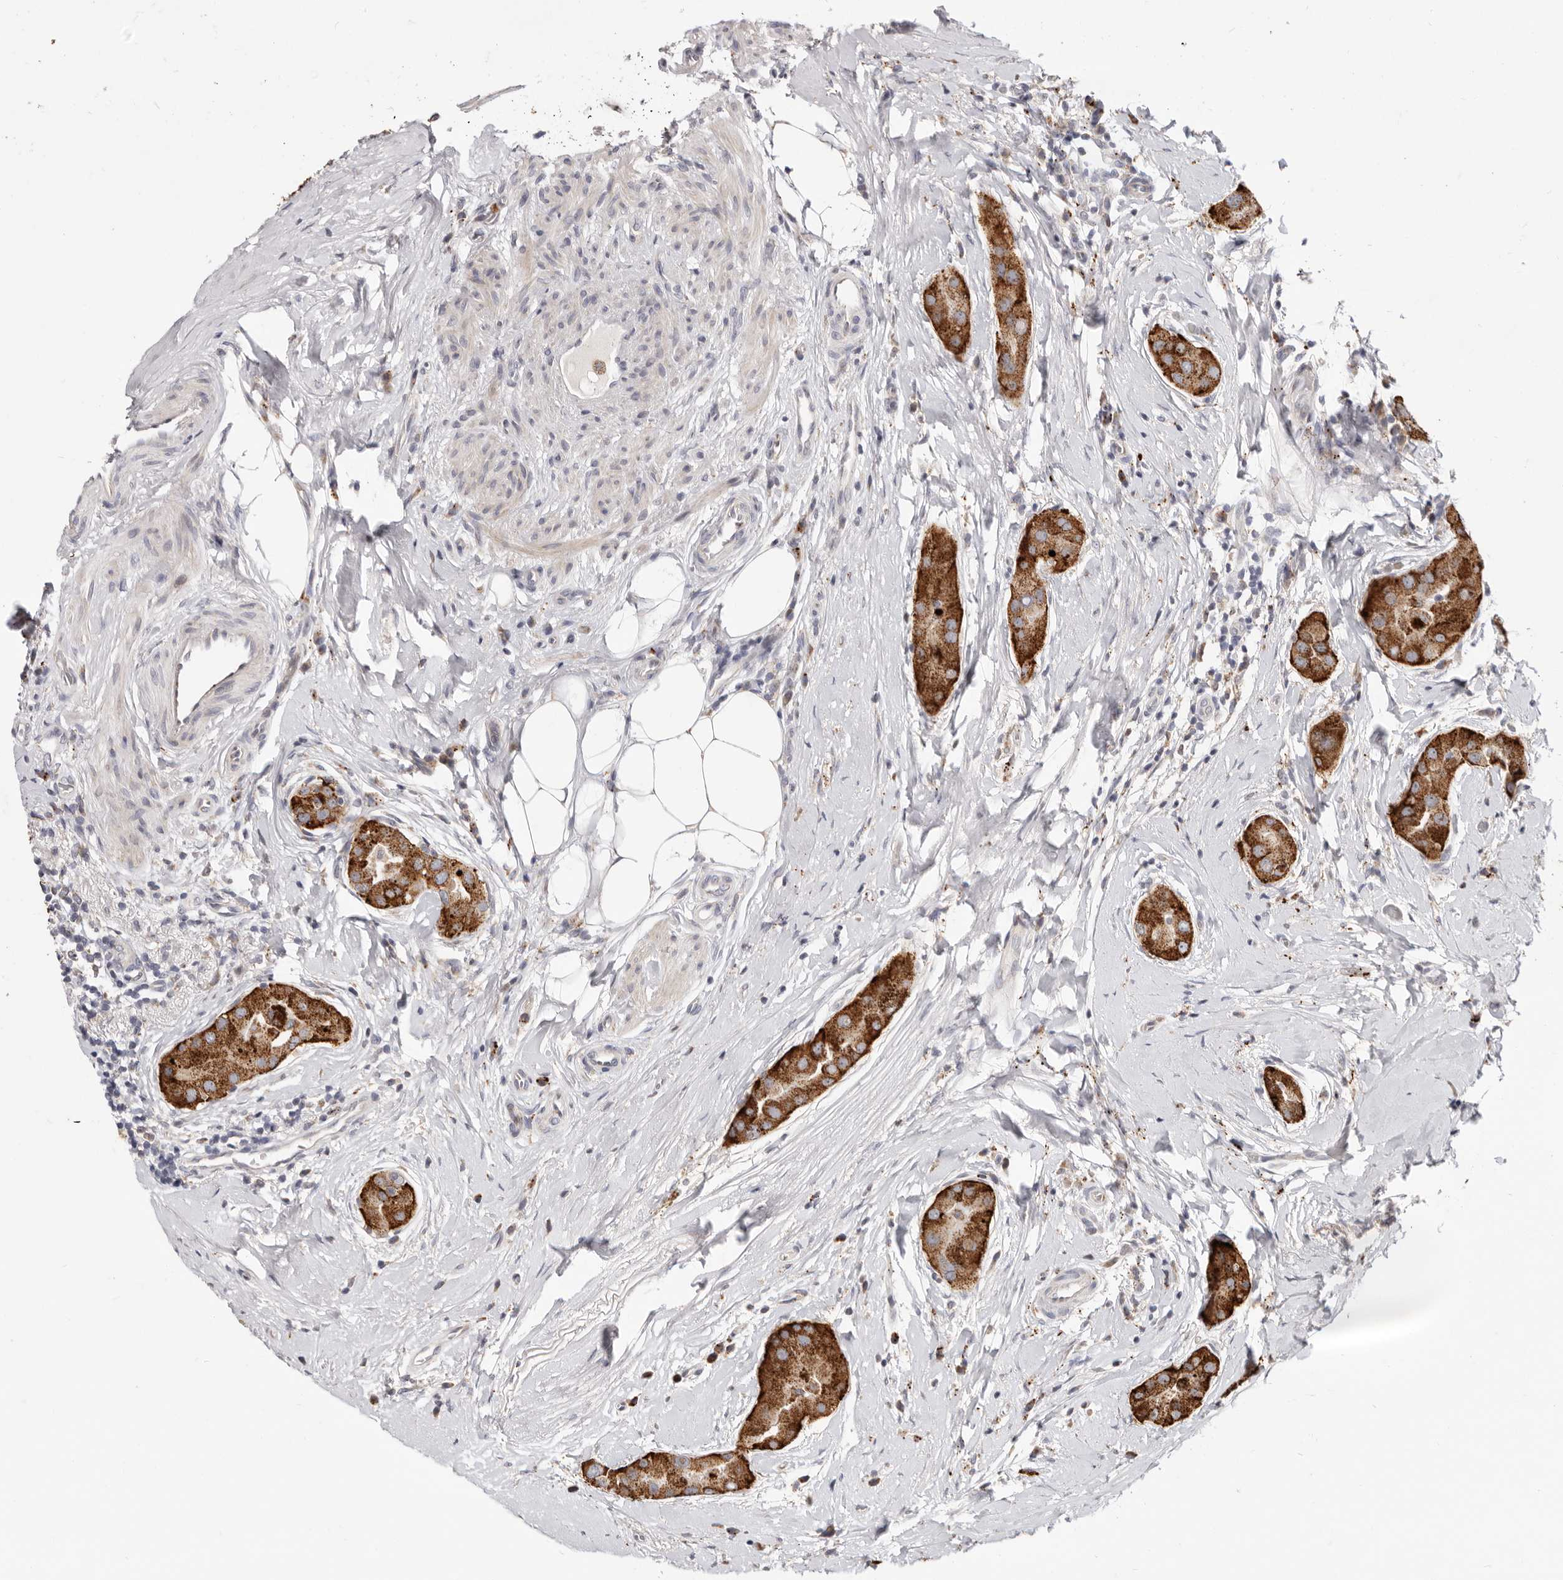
{"staining": {"intensity": "strong", "quantity": ">75%", "location": "cytoplasmic/membranous"}, "tissue": "thyroid cancer", "cell_type": "Tumor cells", "image_type": "cancer", "snomed": [{"axis": "morphology", "description": "Papillary adenocarcinoma, NOS"}, {"axis": "topography", "description": "Thyroid gland"}], "caption": "Strong cytoplasmic/membranous expression is appreciated in approximately >75% of tumor cells in papillary adenocarcinoma (thyroid).", "gene": "TOR3A", "patient": {"sex": "male", "age": 33}}